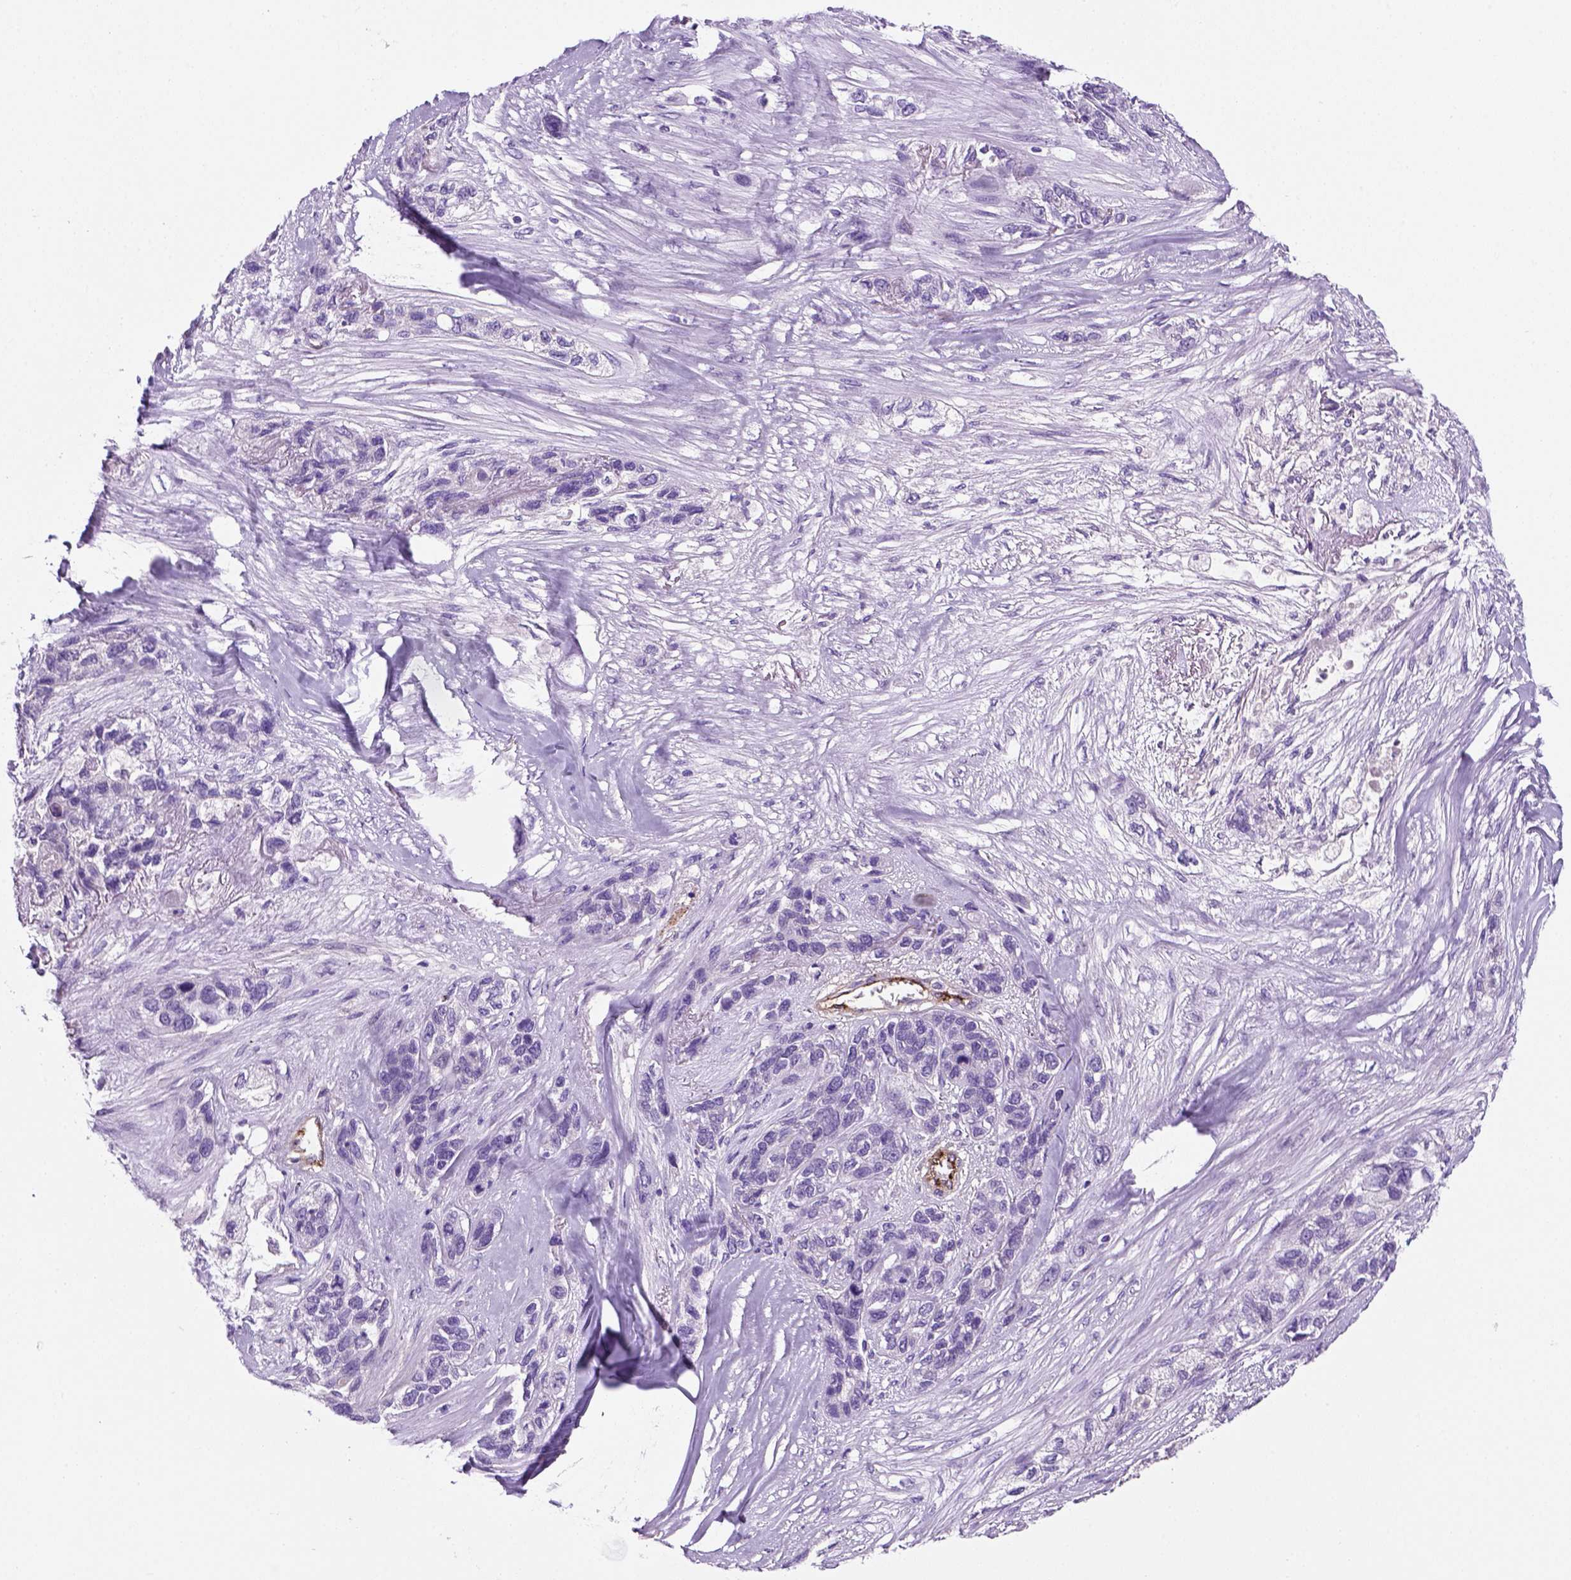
{"staining": {"intensity": "negative", "quantity": "none", "location": "none"}, "tissue": "lung cancer", "cell_type": "Tumor cells", "image_type": "cancer", "snomed": [{"axis": "morphology", "description": "Squamous cell carcinoma, NOS"}, {"axis": "topography", "description": "Lung"}], "caption": "DAB (3,3'-diaminobenzidine) immunohistochemical staining of human lung cancer (squamous cell carcinoma) shows no significant expression in tumor cells. Nuclei are stained in blue.", "gene": "VWF", "patient": {"sex": "female", "age": 70}}